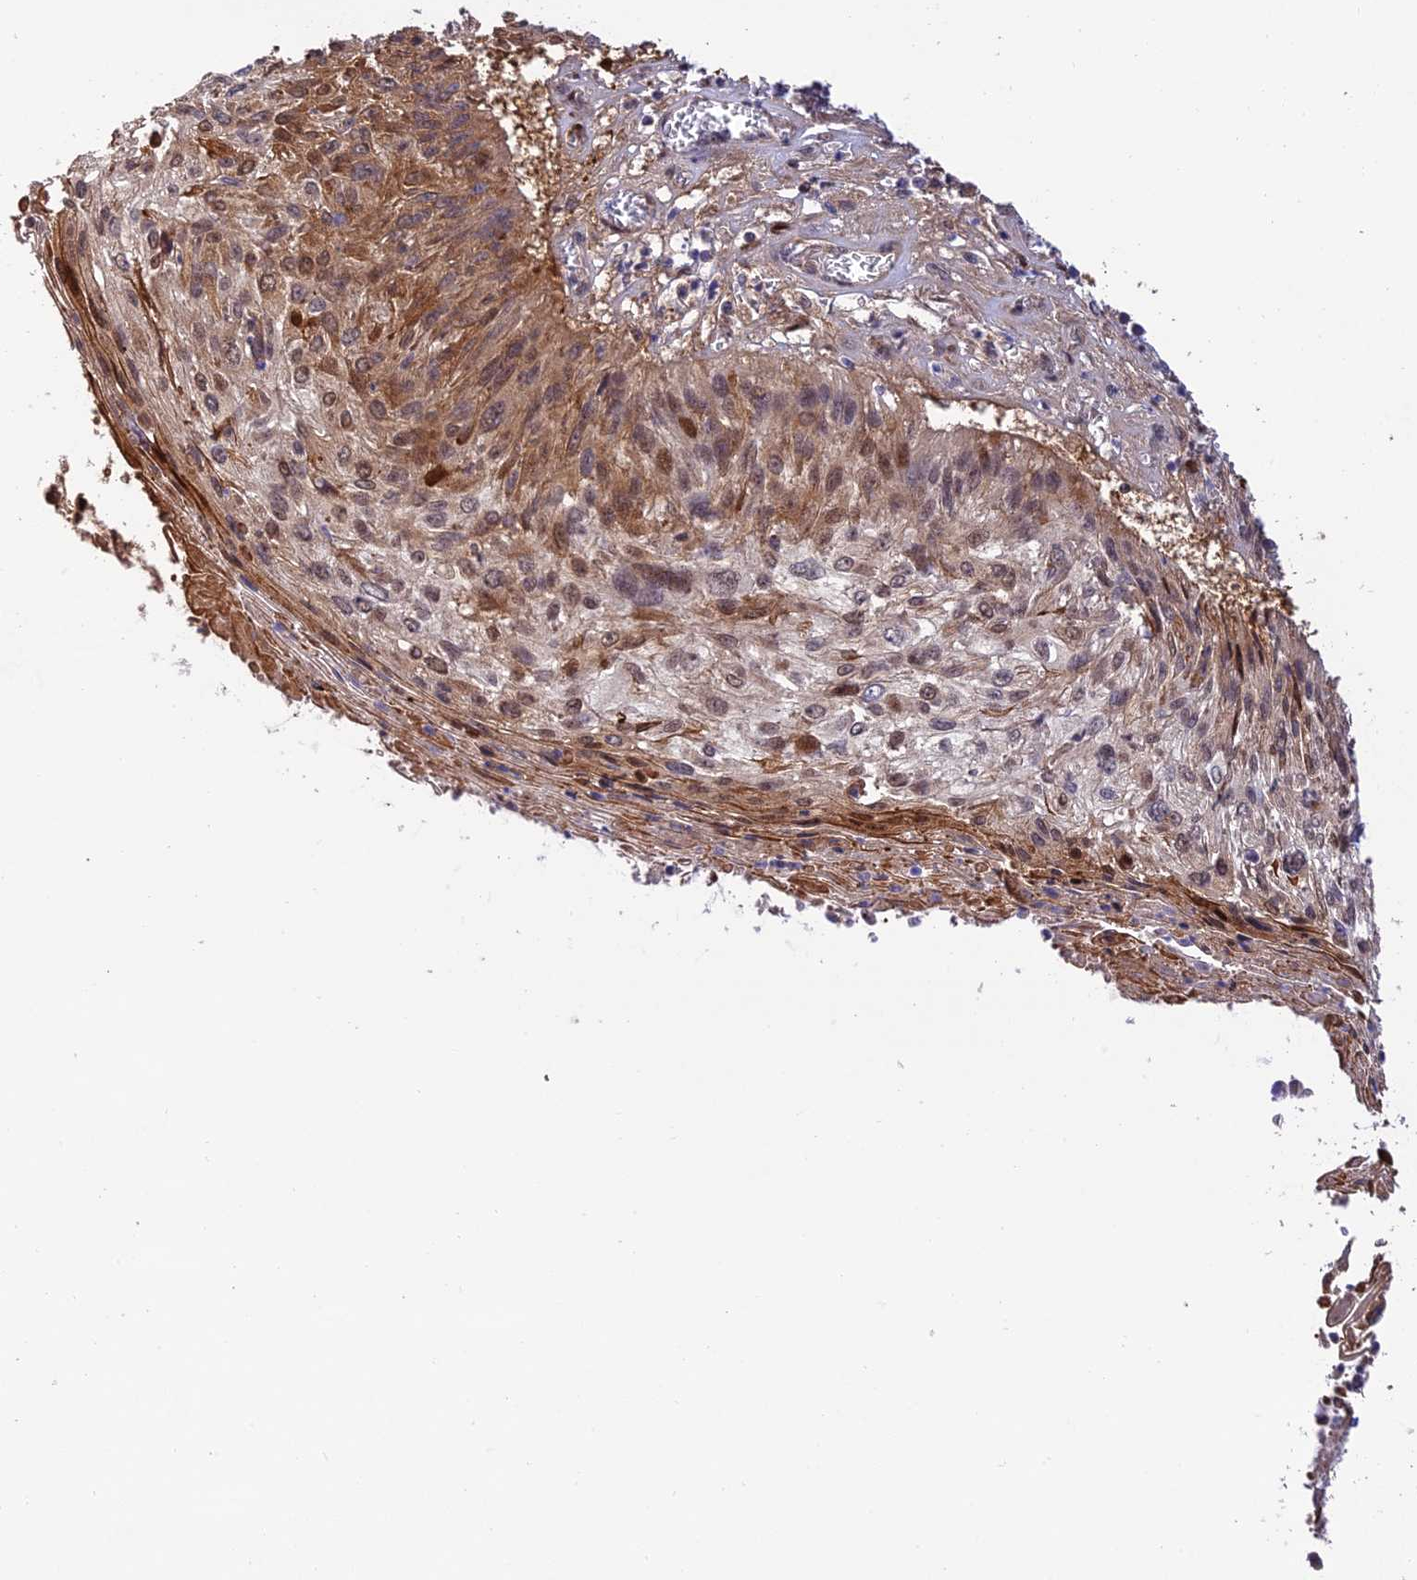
{"staining": {"intensity": "moderate", "quantity": ">75%", "location": "cytoplasmic/membranous,nuclear"}, "tissue": "cervical cancer", "cell_type": "Tumor cells", "image_type": "cancer", "snomed": [{"axis": "morphology", "description": "Squamous cell carcinoma, NOS"}, {"axis": "topography", "description": "Cervix"}], "caption": "Moderate cytoplasmic/membranous and nuclear staining is present in about >75% of tumor cells in cervical squamous cell carcinoma.", "gene": "ZNF584", "patient": {"sex": "female", "age": 51}}